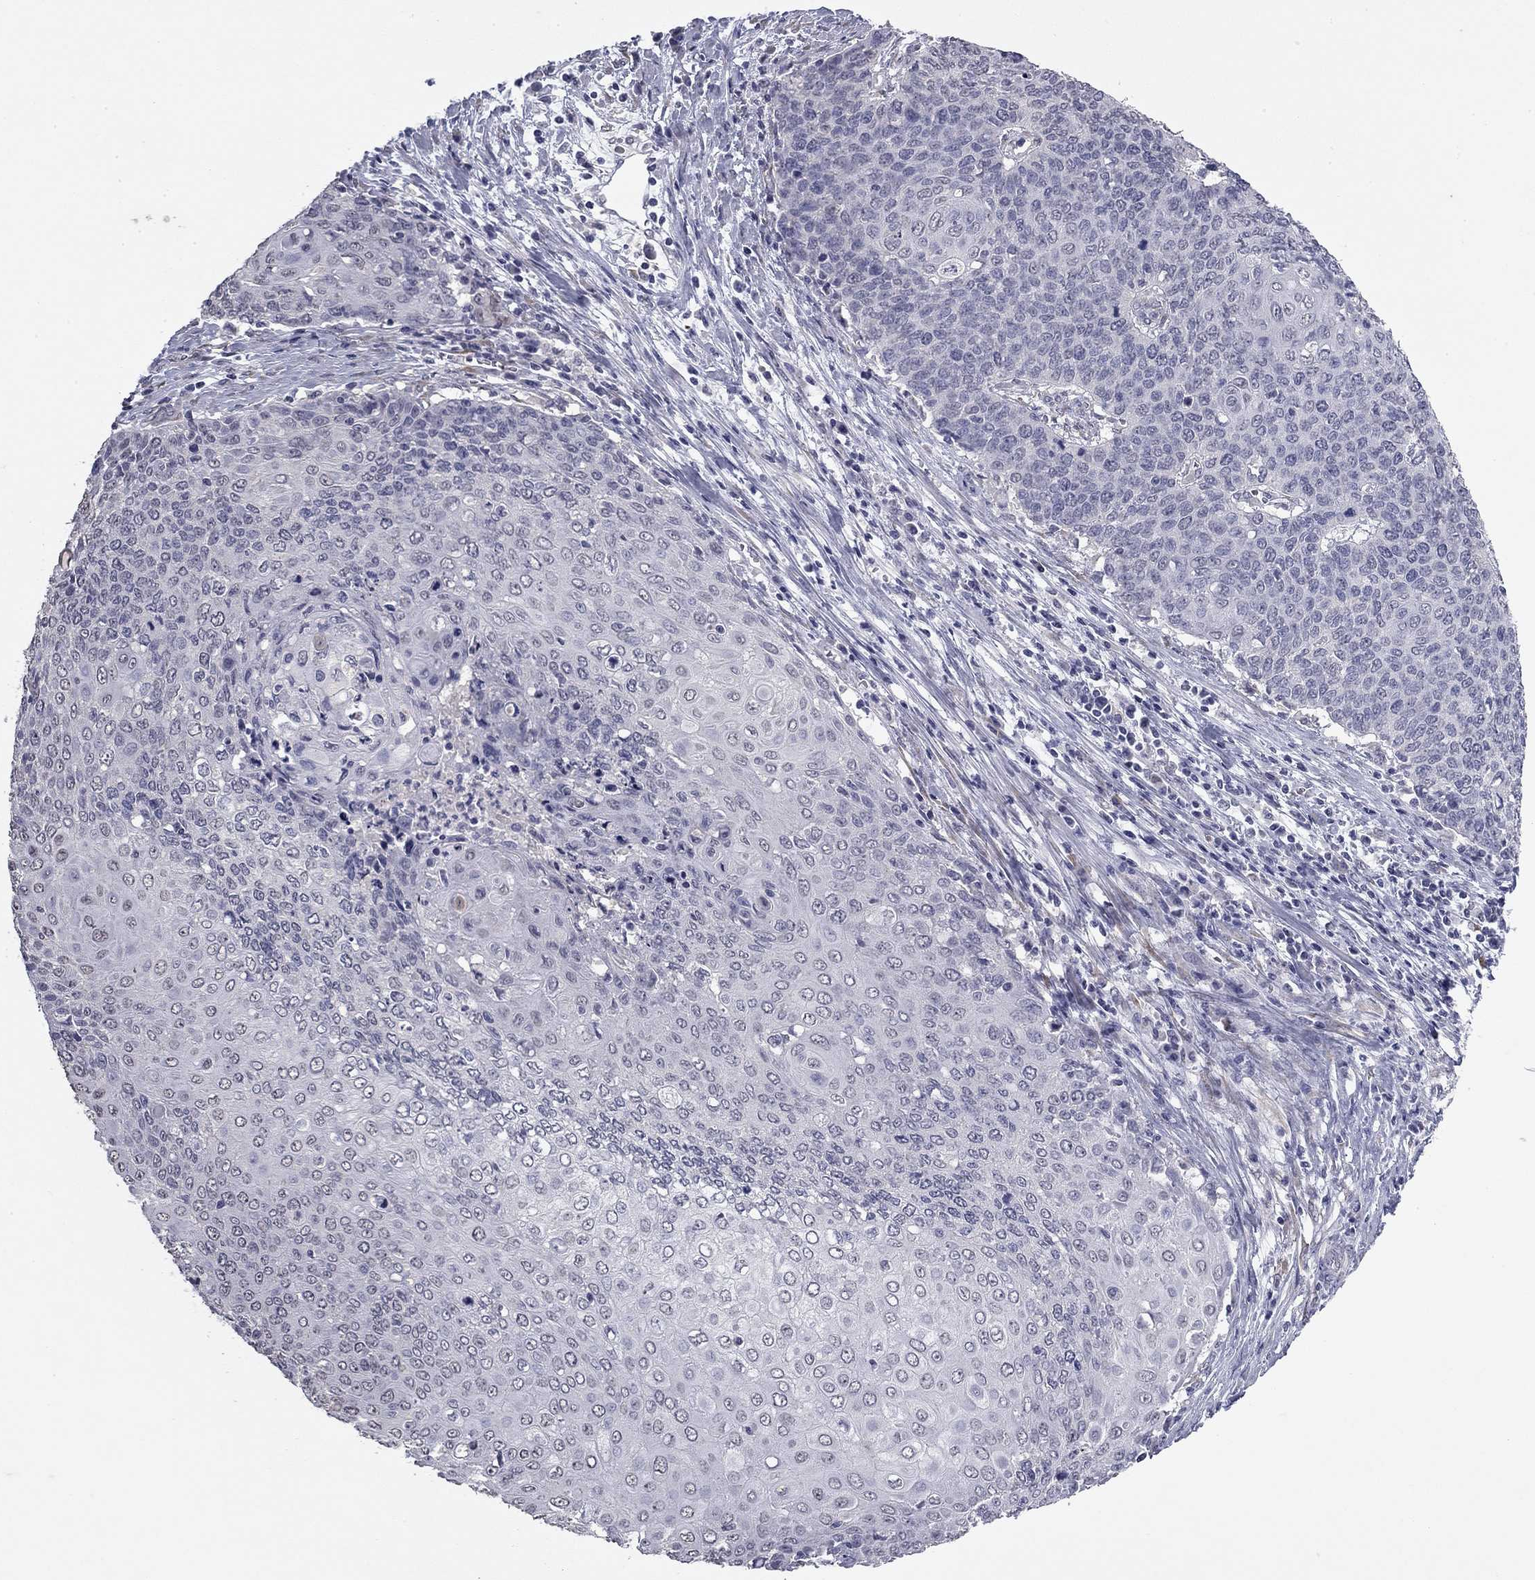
{"staining": {"intensity": "negative", "quantity": "none", "location": "none"}, "tissue": "cervical cancer", "cell_type": "Tumor cells", "image_type": "cancer", "snomed": [{"axis": "morphology", "description": "Squamous cell carcinoma, NOS"}, {"axis": "topography", "description": "Cervix"}], "caption": "Cervical squamous cell carcinoma stained for a protein using immunohistochemistry (IHC) exhibits no expression tumor cells.", "gene": "PRRT2", "patient": {"sex": "female", "age": 39}}